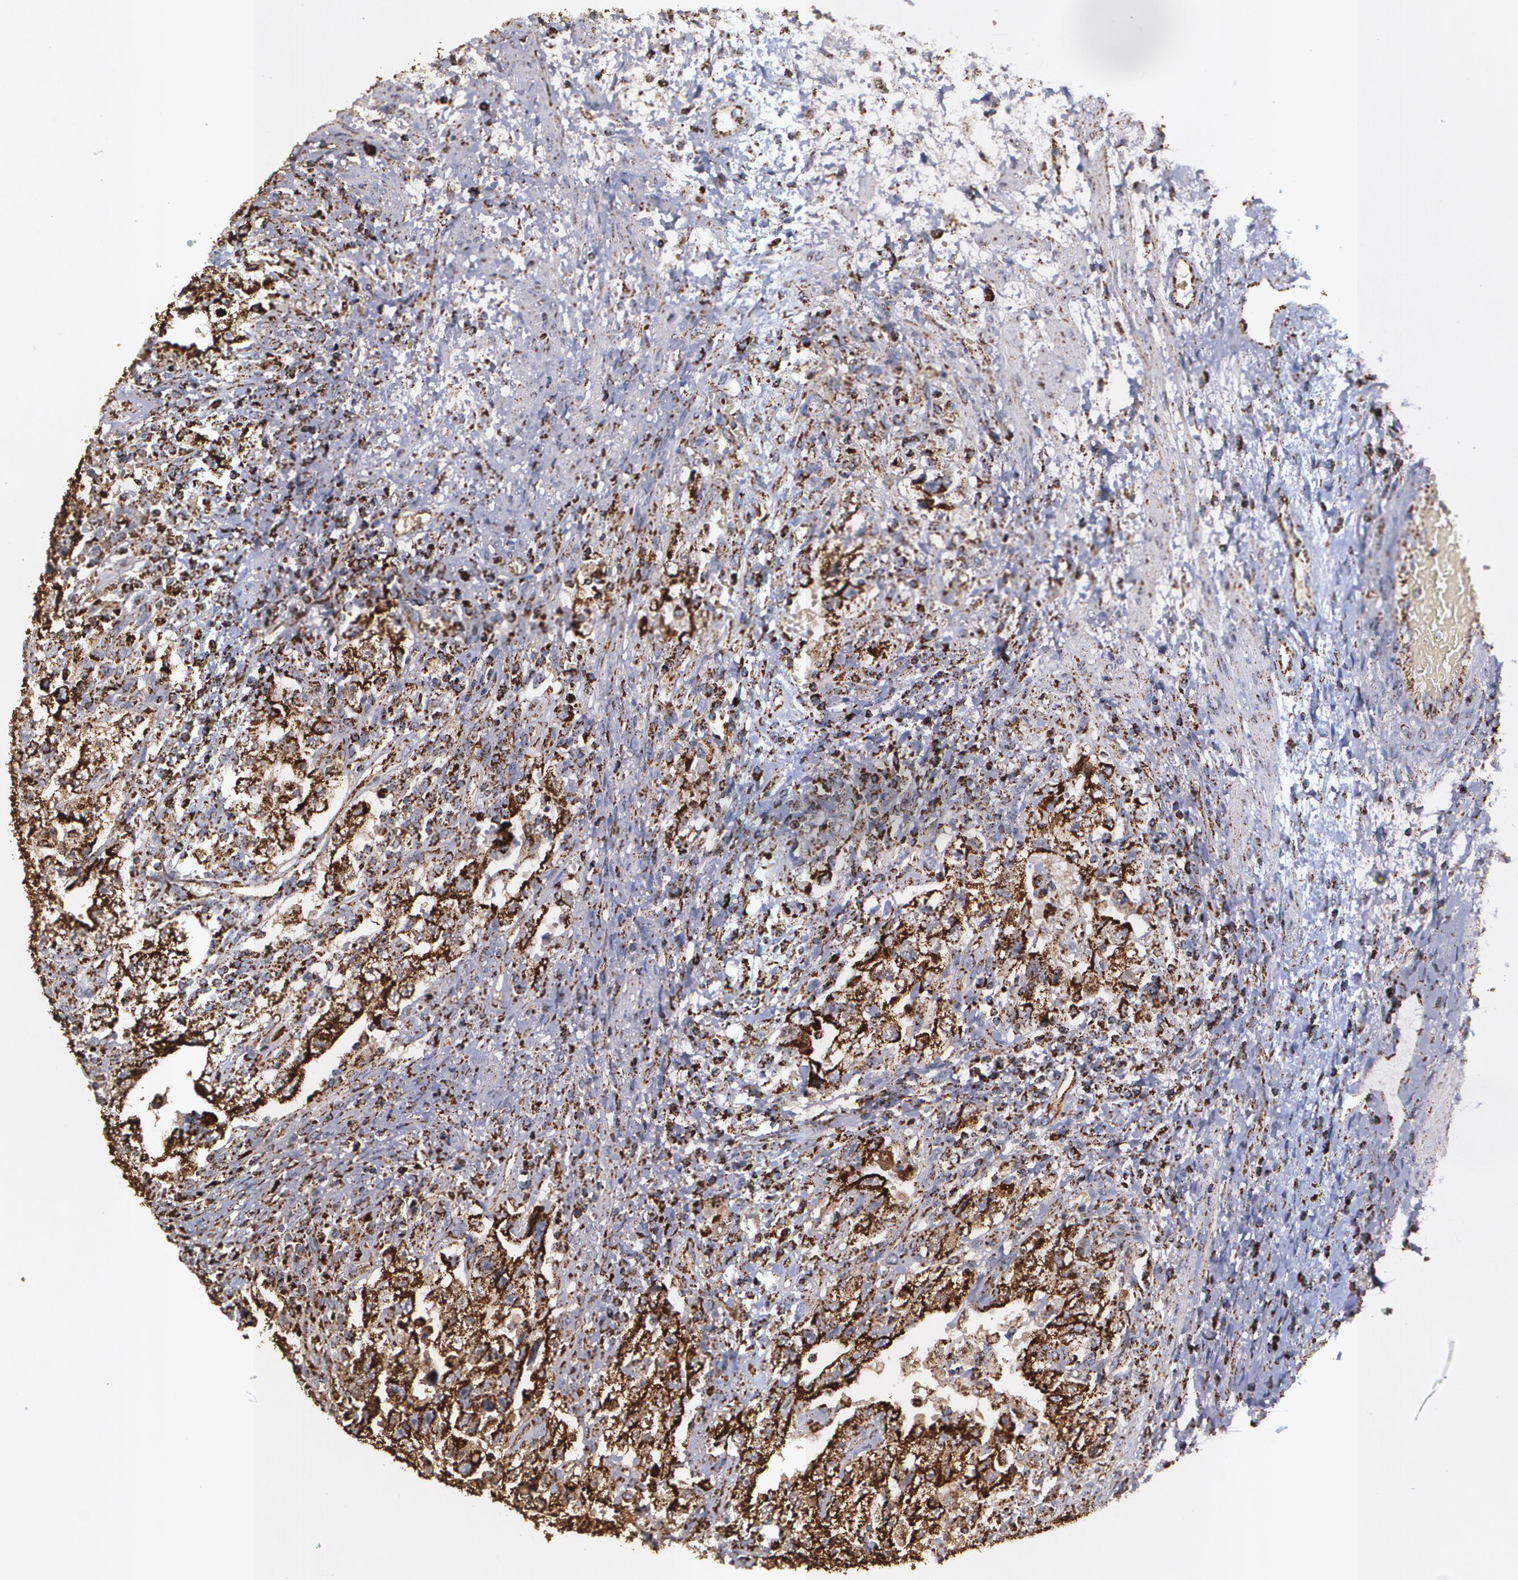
{"staining": {"intensity": "strong", "quantity": ">75%", "location": "cytoplasmic/membranous"}, "tissue": "testis cancer", "cell_type": "Tumor cells", "image_type": "cancer", "snomed": [{"axis": "morphology", "description": "Carcinoma, Embryonal, NOS"}, {"axis": "topography", "description": "Testis"}], "caption": "There is high levels of strong cytoplasmic/membranous staining in tumor cells of testis cancer, as demonstrated by immunohistochemical staining (brown color).", "gene": "HSPD1", "patient": {"sex": "male", "age": 26}}